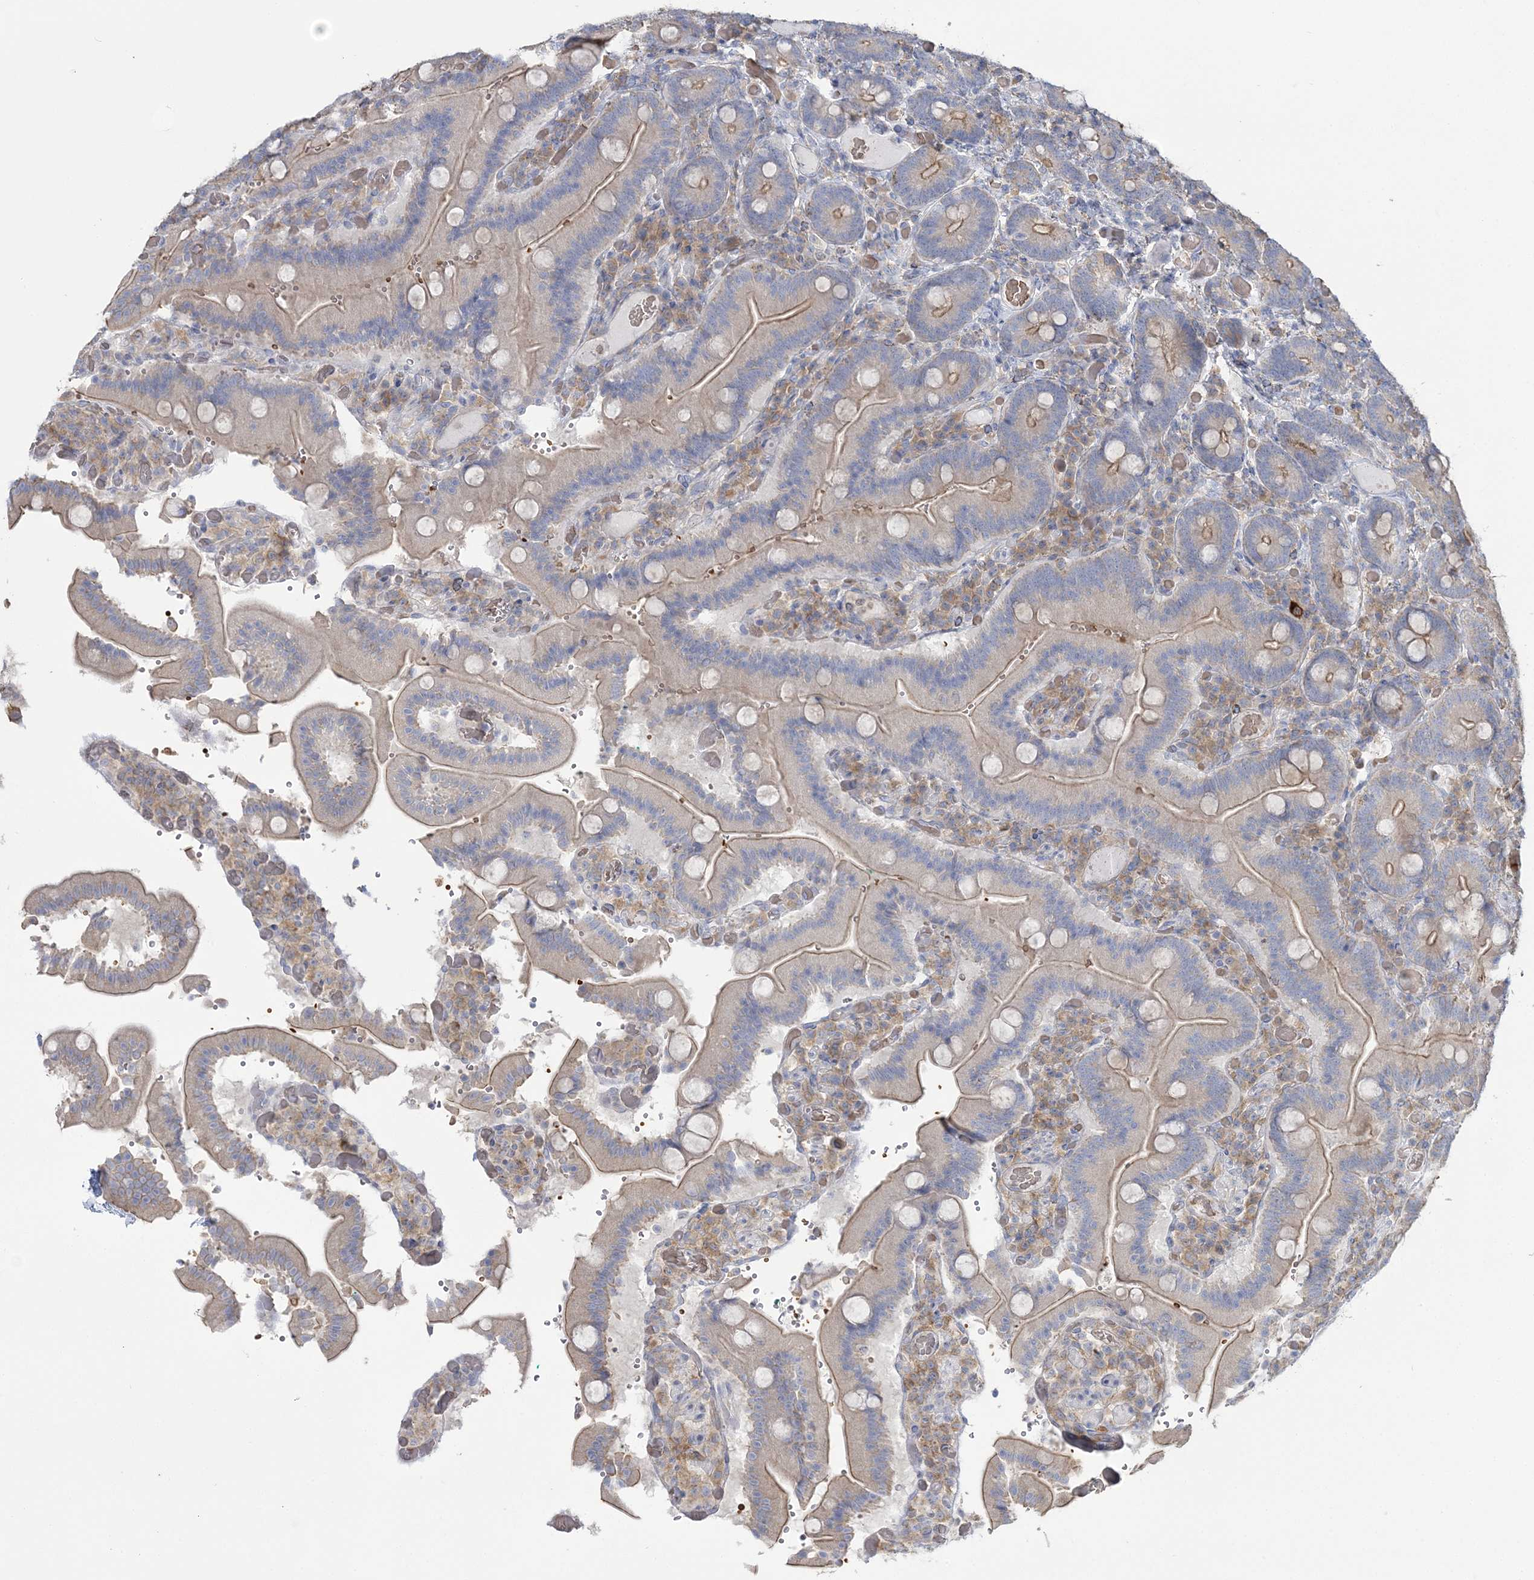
{"staining": {"intensity": "moderate", "quantity": "<25%", "location": "cytoplasmic/membranous"}, "tissue": "duodenum", "cell_type": "Glandular cells", "image_type": "normal", "snomed": [{"axis": "morphology", "description": "Normal tissue, NOS"}, {"axis": "topography", "description": "Duodenum"}], "caption": "A histopathology image of human duodenum stained for a protein shows moderate cytoplasmic/membranous brown staining in glandular cells. Nuclei are stained in blue.", "gene": "ATP11B", "patient": {"sex": "female", "age": 62}}